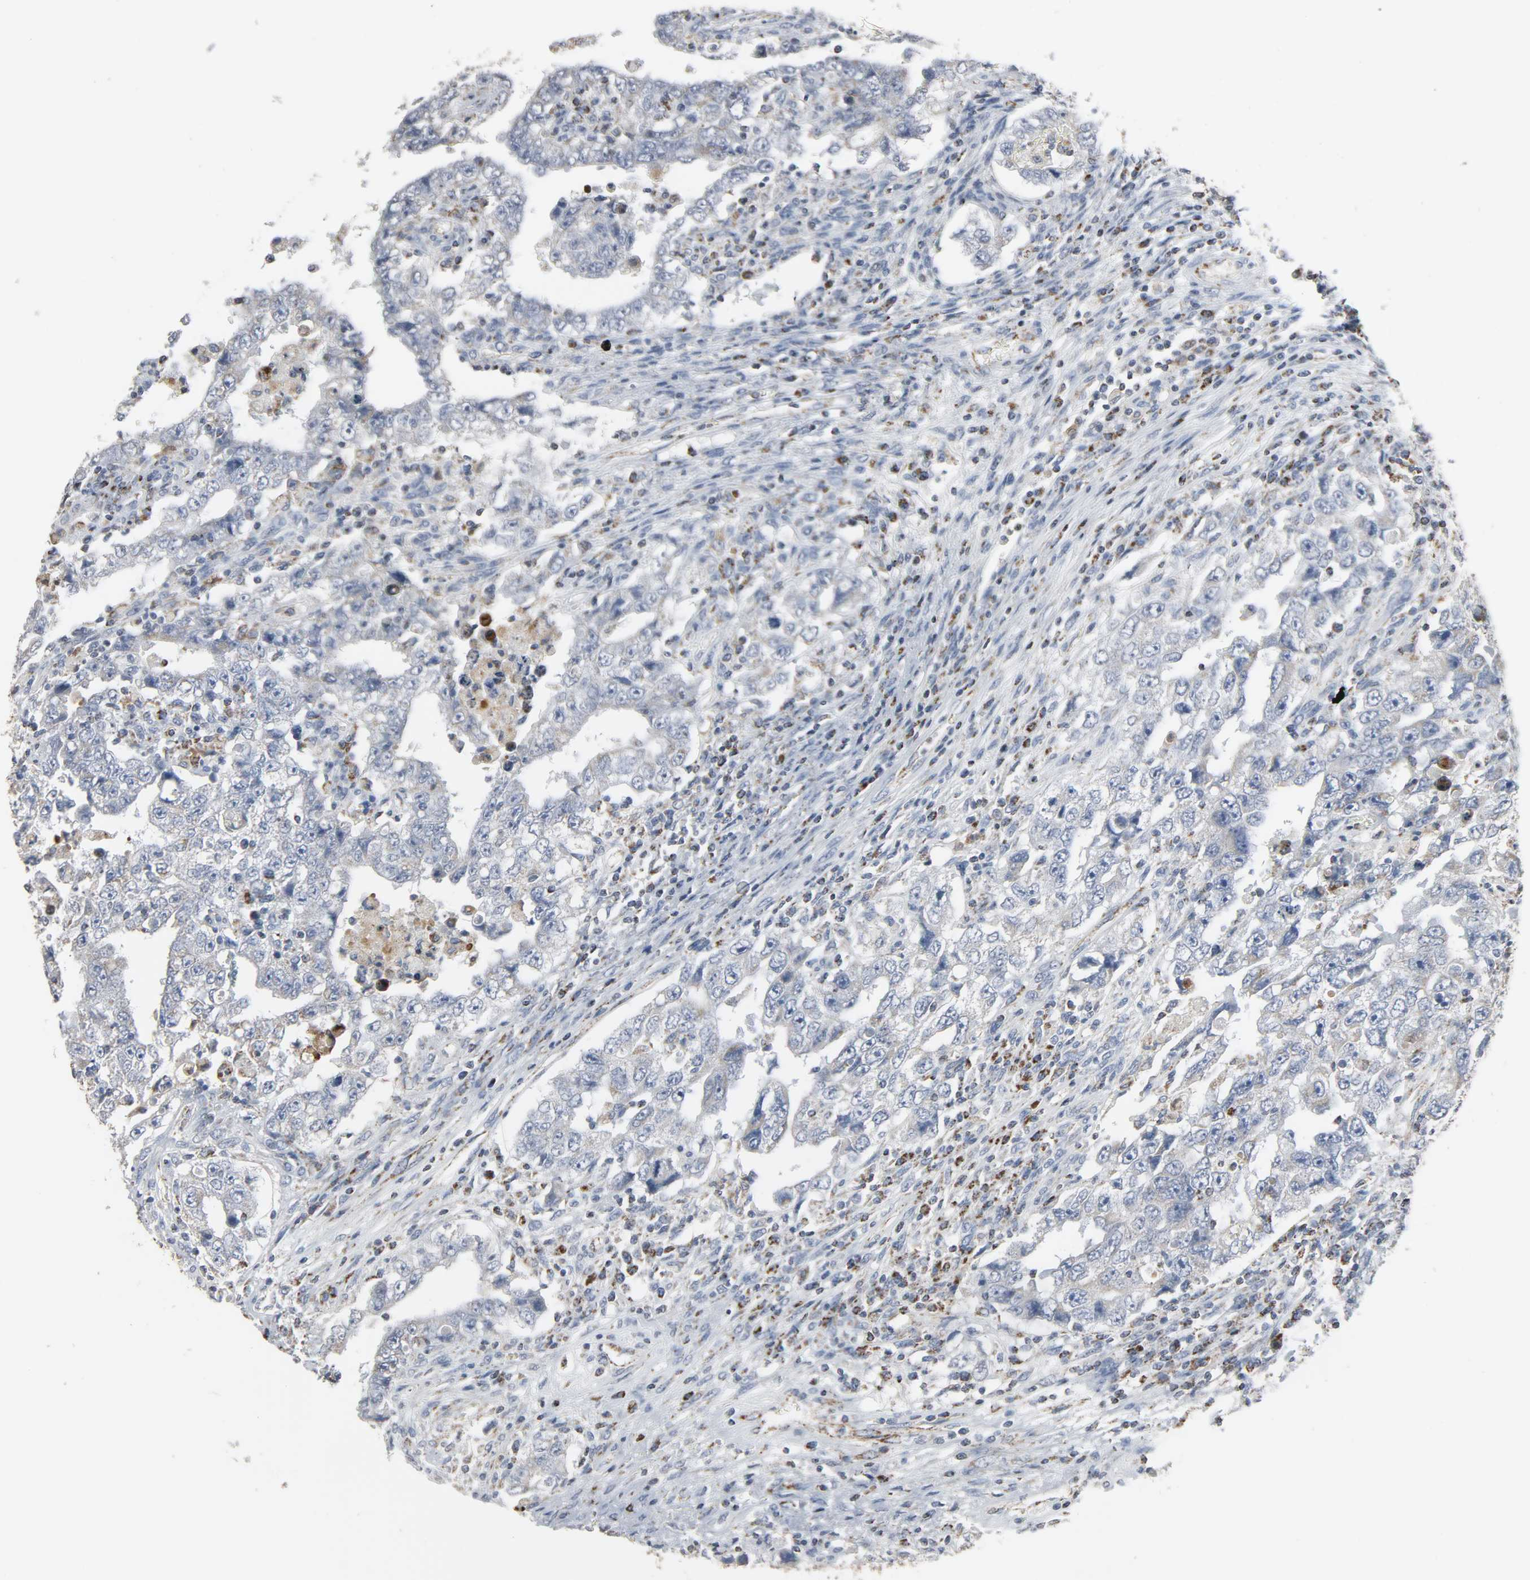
{"staining": {"intensity": "weak", "quantity": "<25%", "location": "cytoplasmic/membranous"}, "tissue": "testis cancer", "cell_type": "Tumor cells", "image_type": "cancer", "snomed": [{"axis": "morphology", "description": "Carcinoma, Embryonal, NOS"}, {"axis": "topography", "description": "Testis"}], "caption": "This is an immunohistochemistry image of human embryonal carcinoma (testis). There is no positivity in tumor cells.", "gene": "ACAT1", "patient": {"sex": "male", "age": 26}}